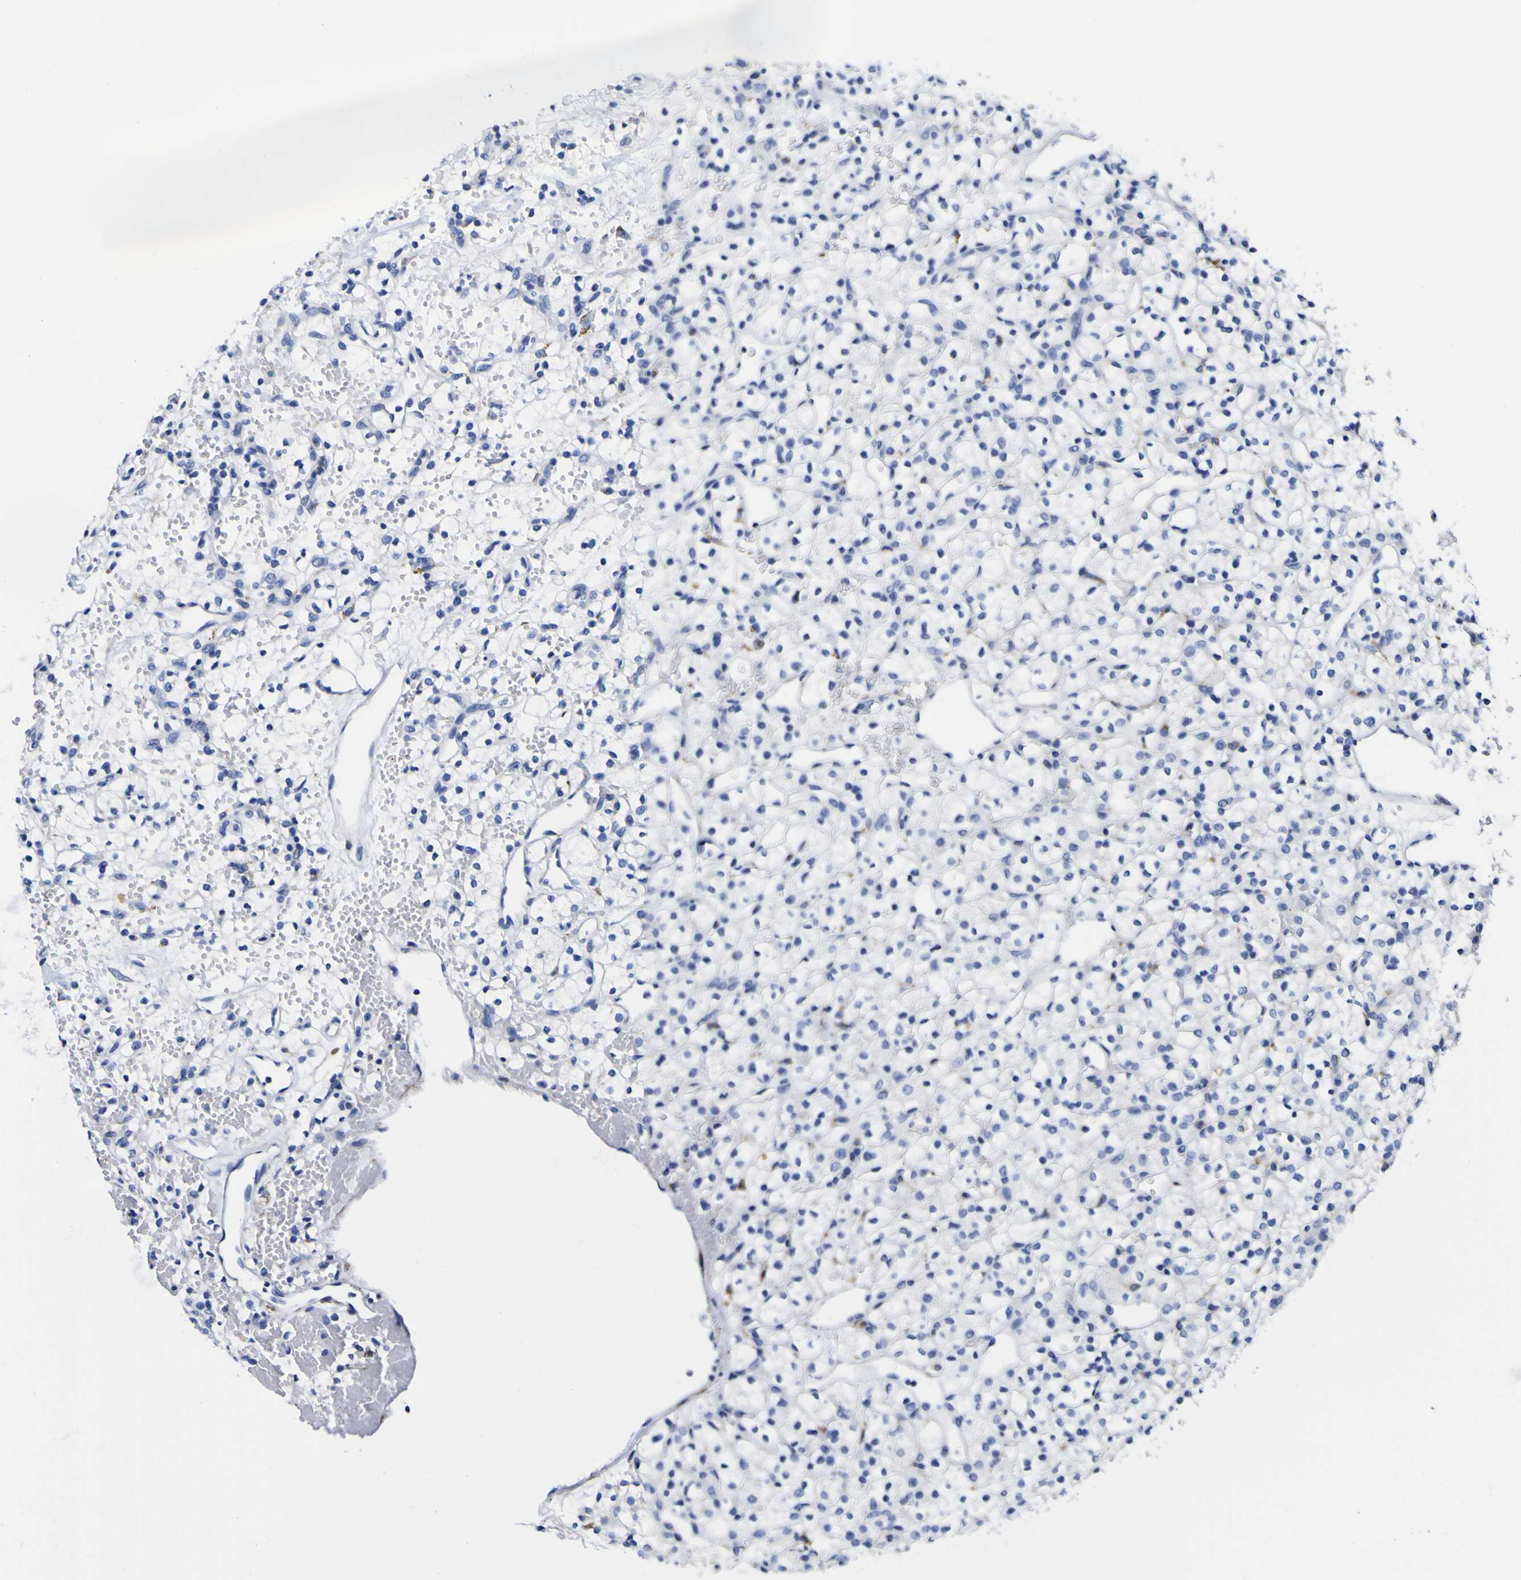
{"staining": {"intensity": "negative", "quantity": "none", "location": "none"}, "tissue": "renal cancer", "cell_type": "Tumor cells", "image_type": "cancer", "snomed": [{"axis": "morphology", "description": "Adenocarcinoma, NOS"}, {"axis": "topography", "description": "Kidney"}], "caption": "A histopathology image of human renal adenocarcinoma is negative for staining in tumor cells.", "gene": "HLA-DQA1", "patient": {"sex": "female", "age": 60}}